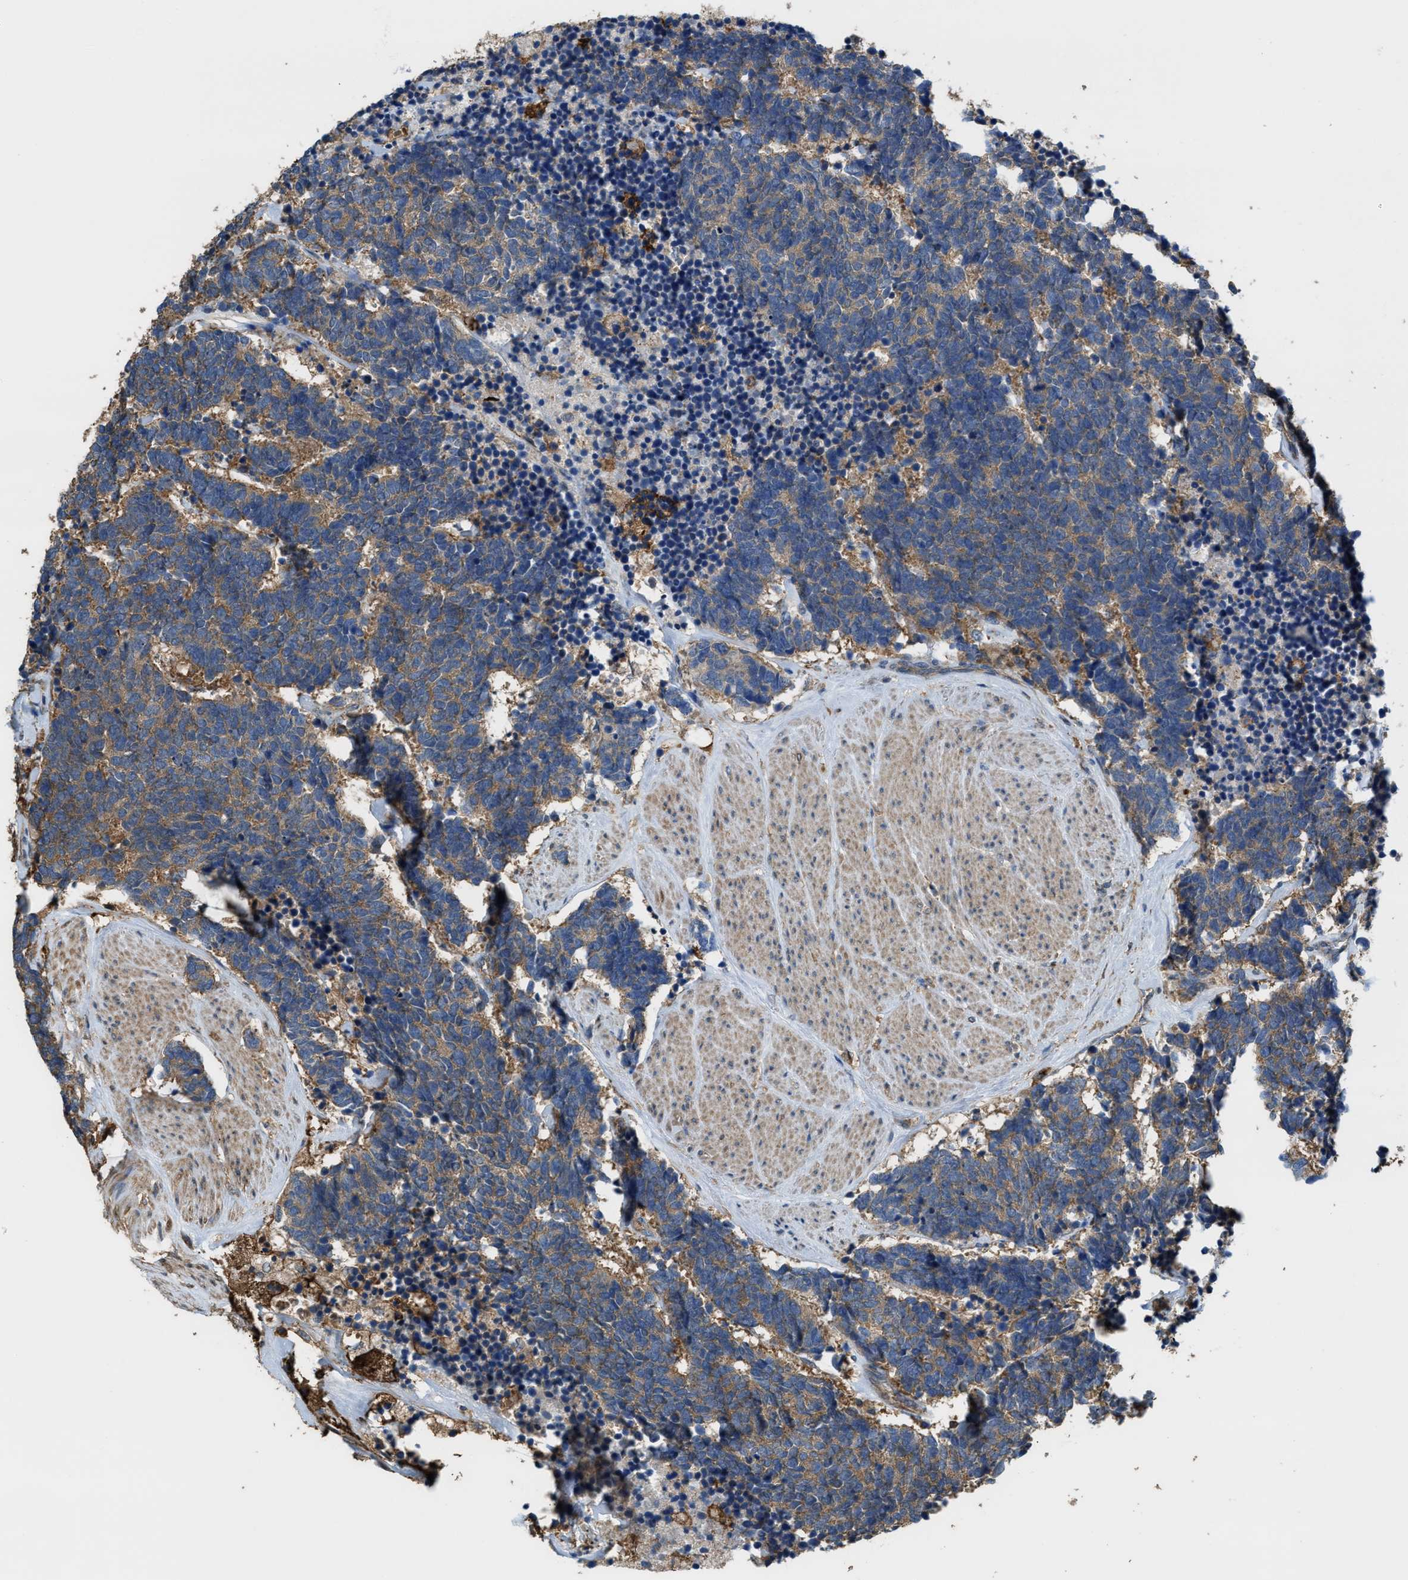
{"staining": {"intensity": "moderate", "quantity": ">75%", "location": "cytoplasmic/membranous"}, "tissue": "carcinoid", "cell_type": "Tumor cells", "image_type": "cancer", "snomed": [{"axis": "morphology", "description": "Carcinoma, NOS"}, {"axis": "morphology", "description": "Carcinoid, malignant, NOS"}, {"axis": "topography", "description": "Urinary bladder"}], "caption": "Carcinoid stained with immunohistochemistry (IHC) shows moderate cytoplasmic/membranous staining in approximately >75% of tumor cells.", "gene": "ATIC", "patient": {"sex": "male", "age": 57}}